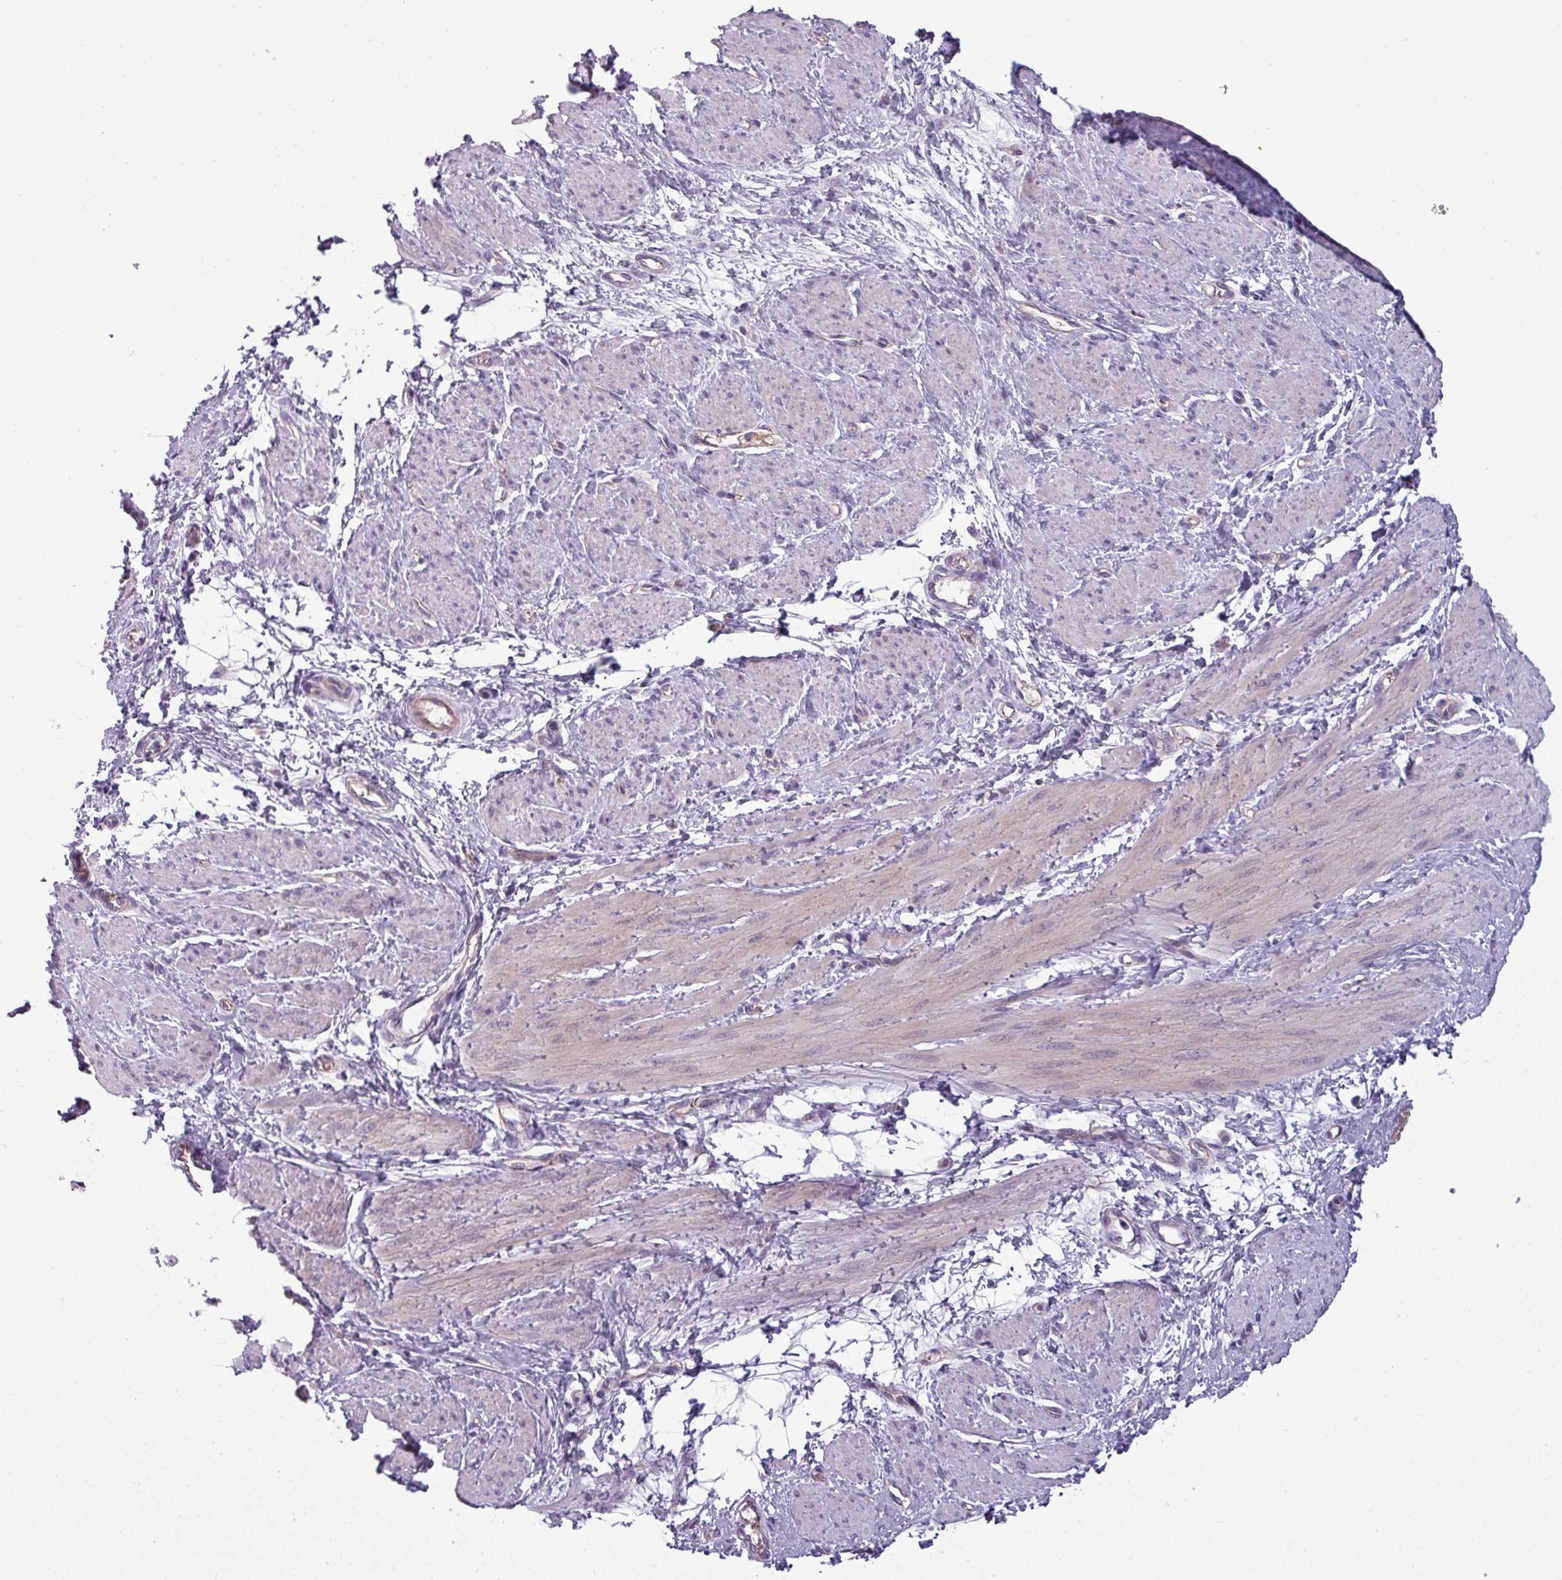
{"staining": {"intensity": "negative", "quantity": "none", "location": "none"}, "tissue": "smooth muscle", "cell_type": "Smooth muscle cells", "image_type": "normal", "snomed": [{"axis": "morphology", "description": "Normal tissue, NOS"}, {"axis": "topography", "description": "Smooth muscle"}, {"axis": "topography", "description": "Uterus"}], "caption": "This micrograph is of normal smooth muscle stained with IHC to label a protein in brown with the nuclei are counter-stained blue. There is no expression in smooth muscle cells.", "gene": "AREL1", "patient": {"sex": "female", "age": 39}}